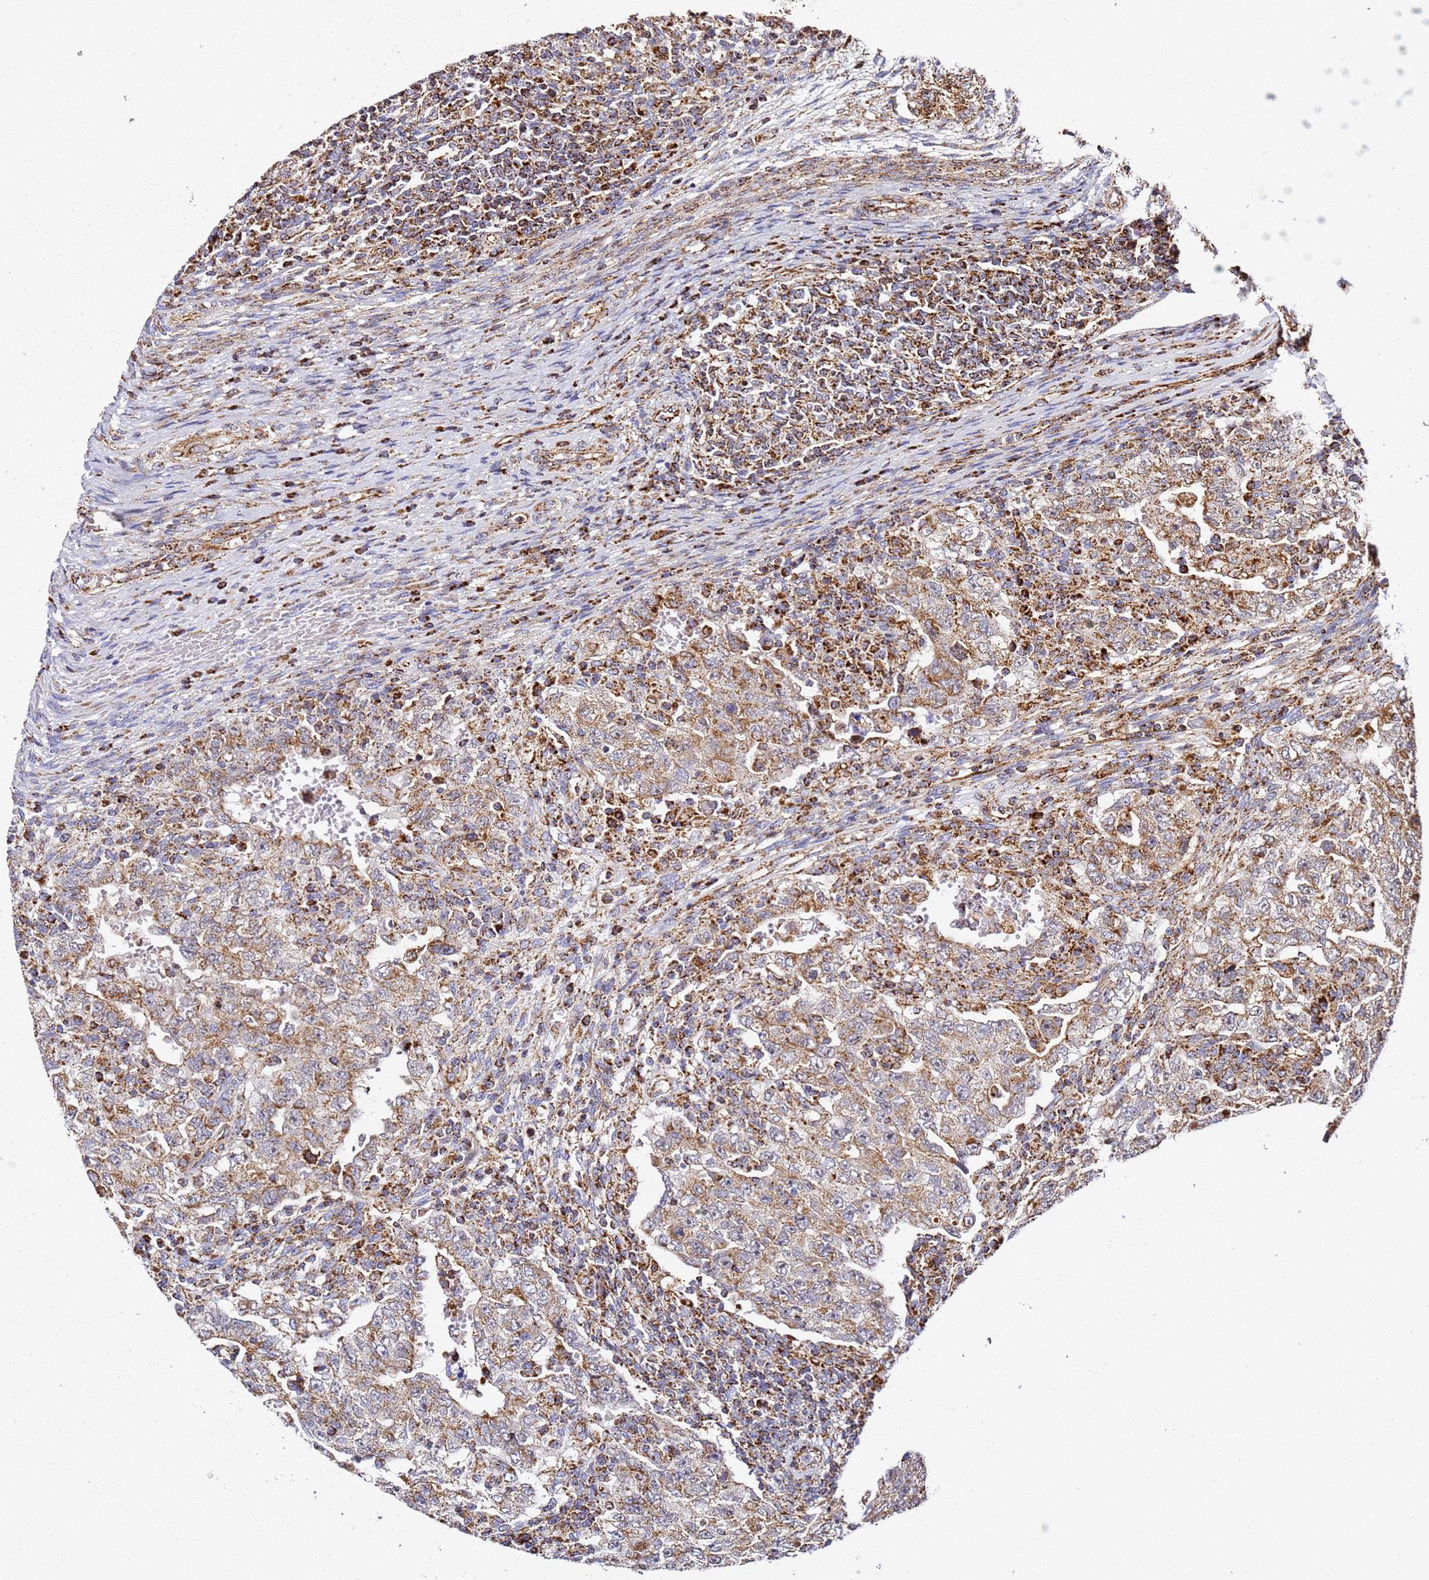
{"staining": {"intensity": "moderate", "quantity": ">75%", "location": "cytoplasmic/membranous"}, "tissue": "testis cancer", "cell_type": "Tumor cells", "image_type": "cancer", "snomed": [{"axis": "morphology", "description": "Carcinoma, Embryonal, NOS"}, {"axis": "topography", "description": "Testis"}], "caption": "Human testis embryonal carcinoma stained with a brown dye displays moderate cytoplasmic/membranous positive positivity in about >75% of tumor cells.", "gene": "NDUFA3", "patient": {"sex": "male", "age": 26}}